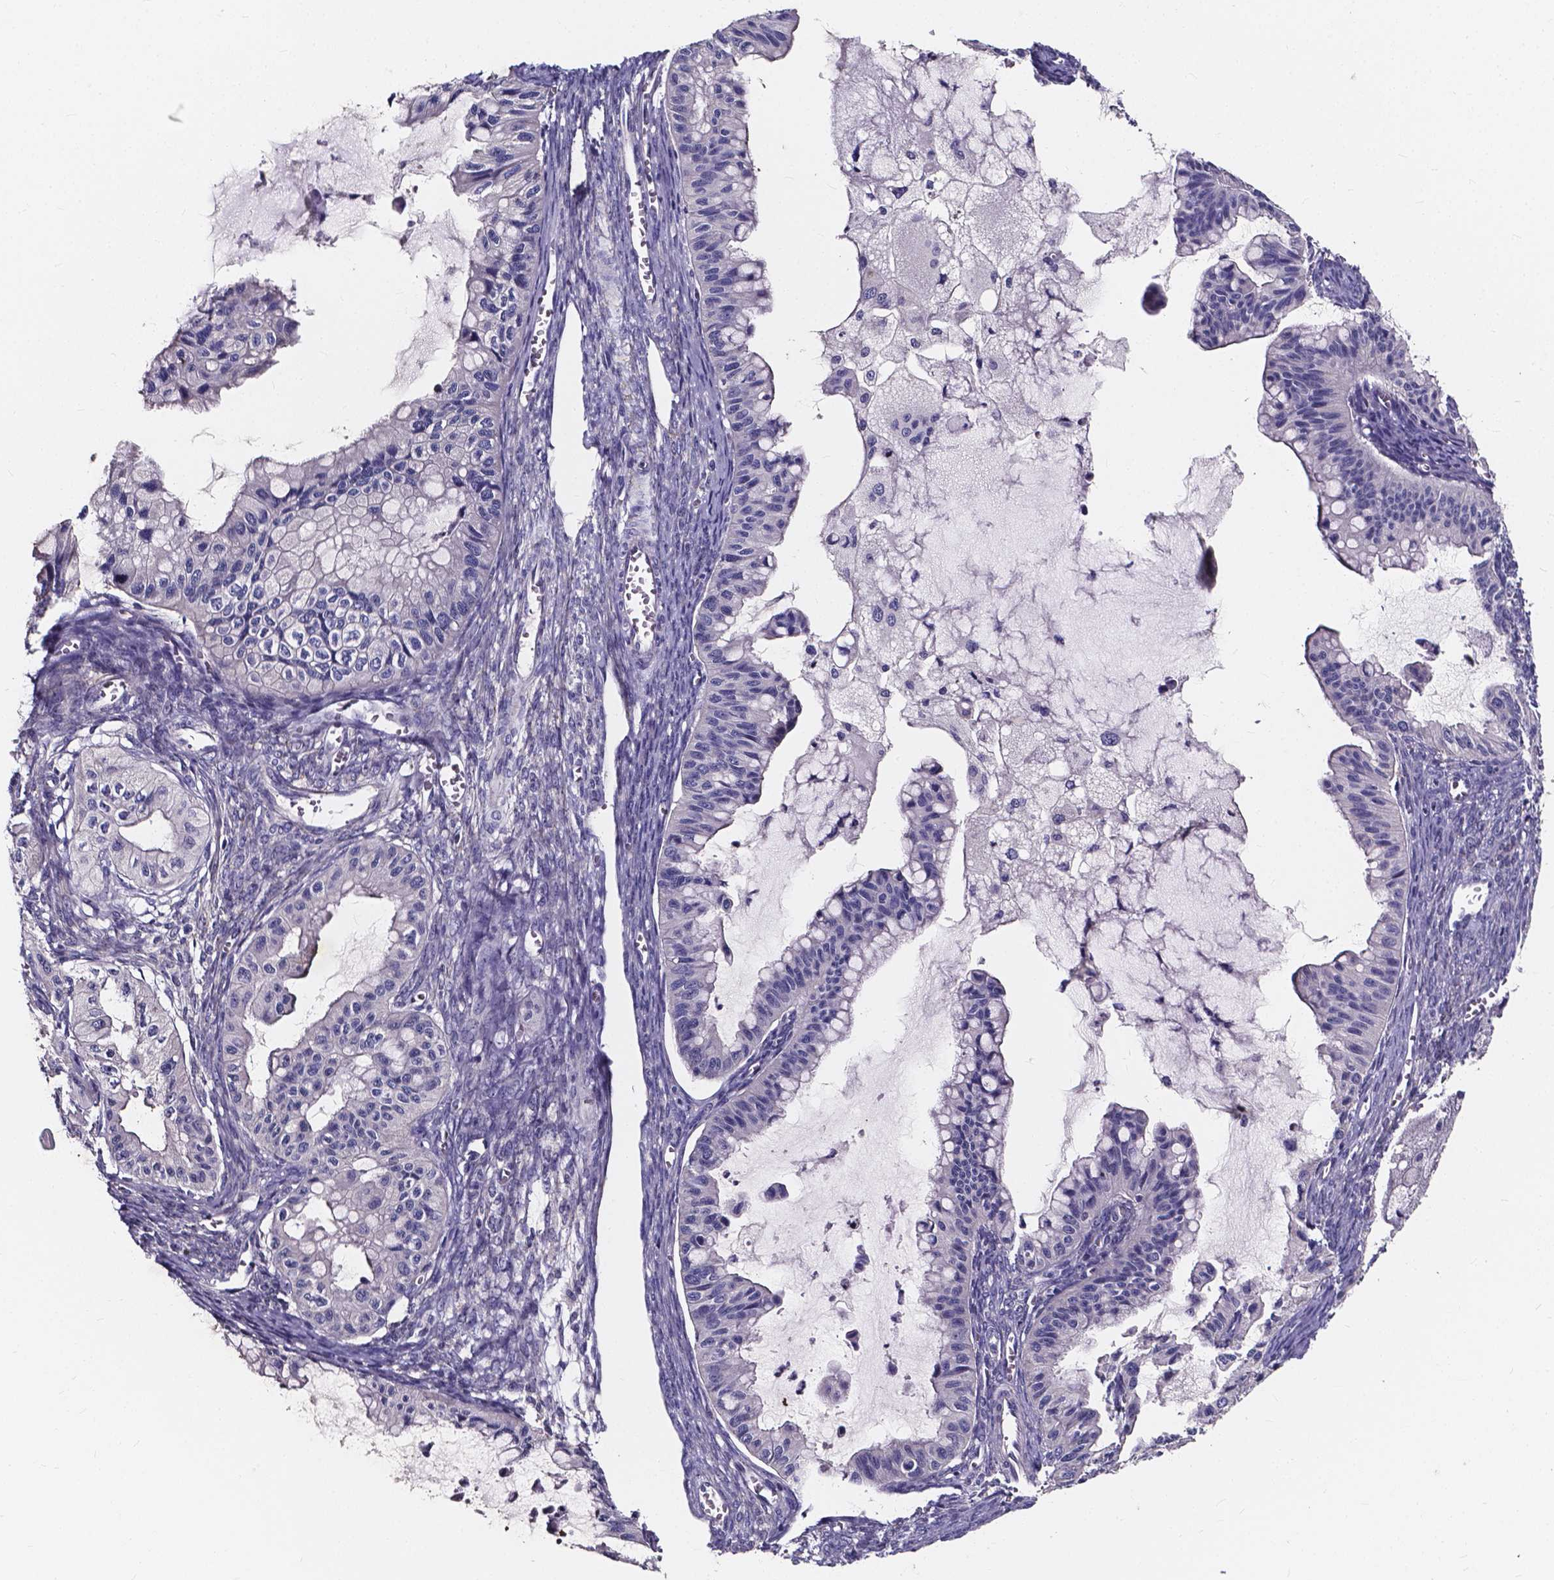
{"staining": {"intensity": "negative", "quantity": "none", "location": "none"}, "tissue": "ovarian cancer", "cell_type": "Tumor cells", "image_type": "cancer", "snomed": [{"axis": "morphology", "description": "Cystadenocarcinoma, mucinous, NOS"}, {"axis": "topography", "description": "Ovary"}], "caption": "Tumor cells are negative for brown protein staining in ovarian cancer.", "gene": "SPOCD1", "patient": {"sex": "female", "age": 72}}